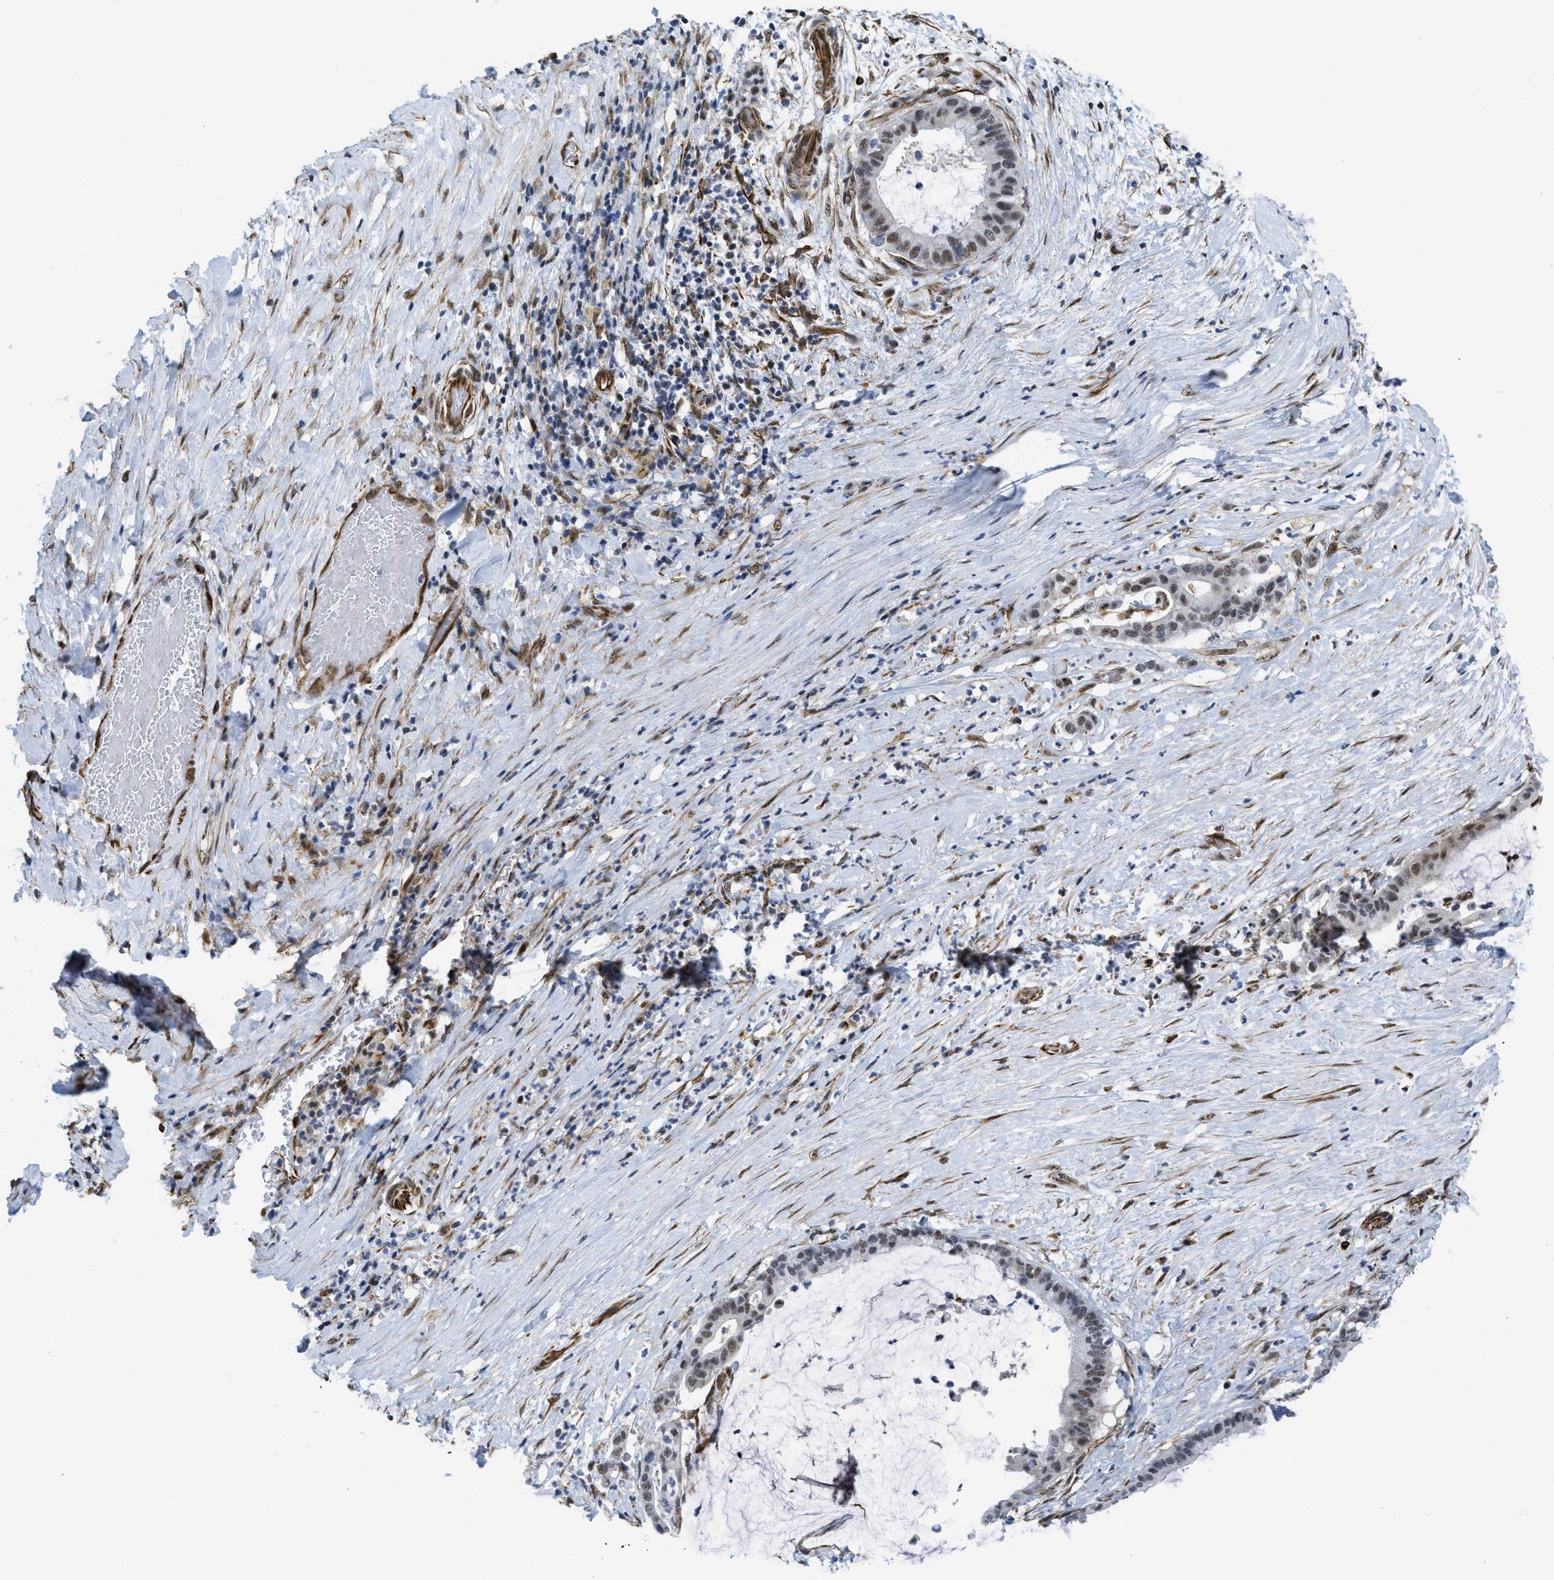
{"staining": {"intensity": "weak", "quantity": "25%-75%", "location": "nuclear"}, "tissue": "pancreatic cancer", "cell_type": "Tumor cells", "image_type": "cancer", "snomed": [{"axis": "morphology", "description": "Adenocarcinoma, NOS"}, {"axis": "topography", "description": "Pancreas"}], "caption": "The image demonstrates a brown stain indicating the presence of a protein in the nuclear of tumor cells in pancreatic cancer.", "gene": "LRRC8B", "patient": {"sex": "male", "age": 41}}